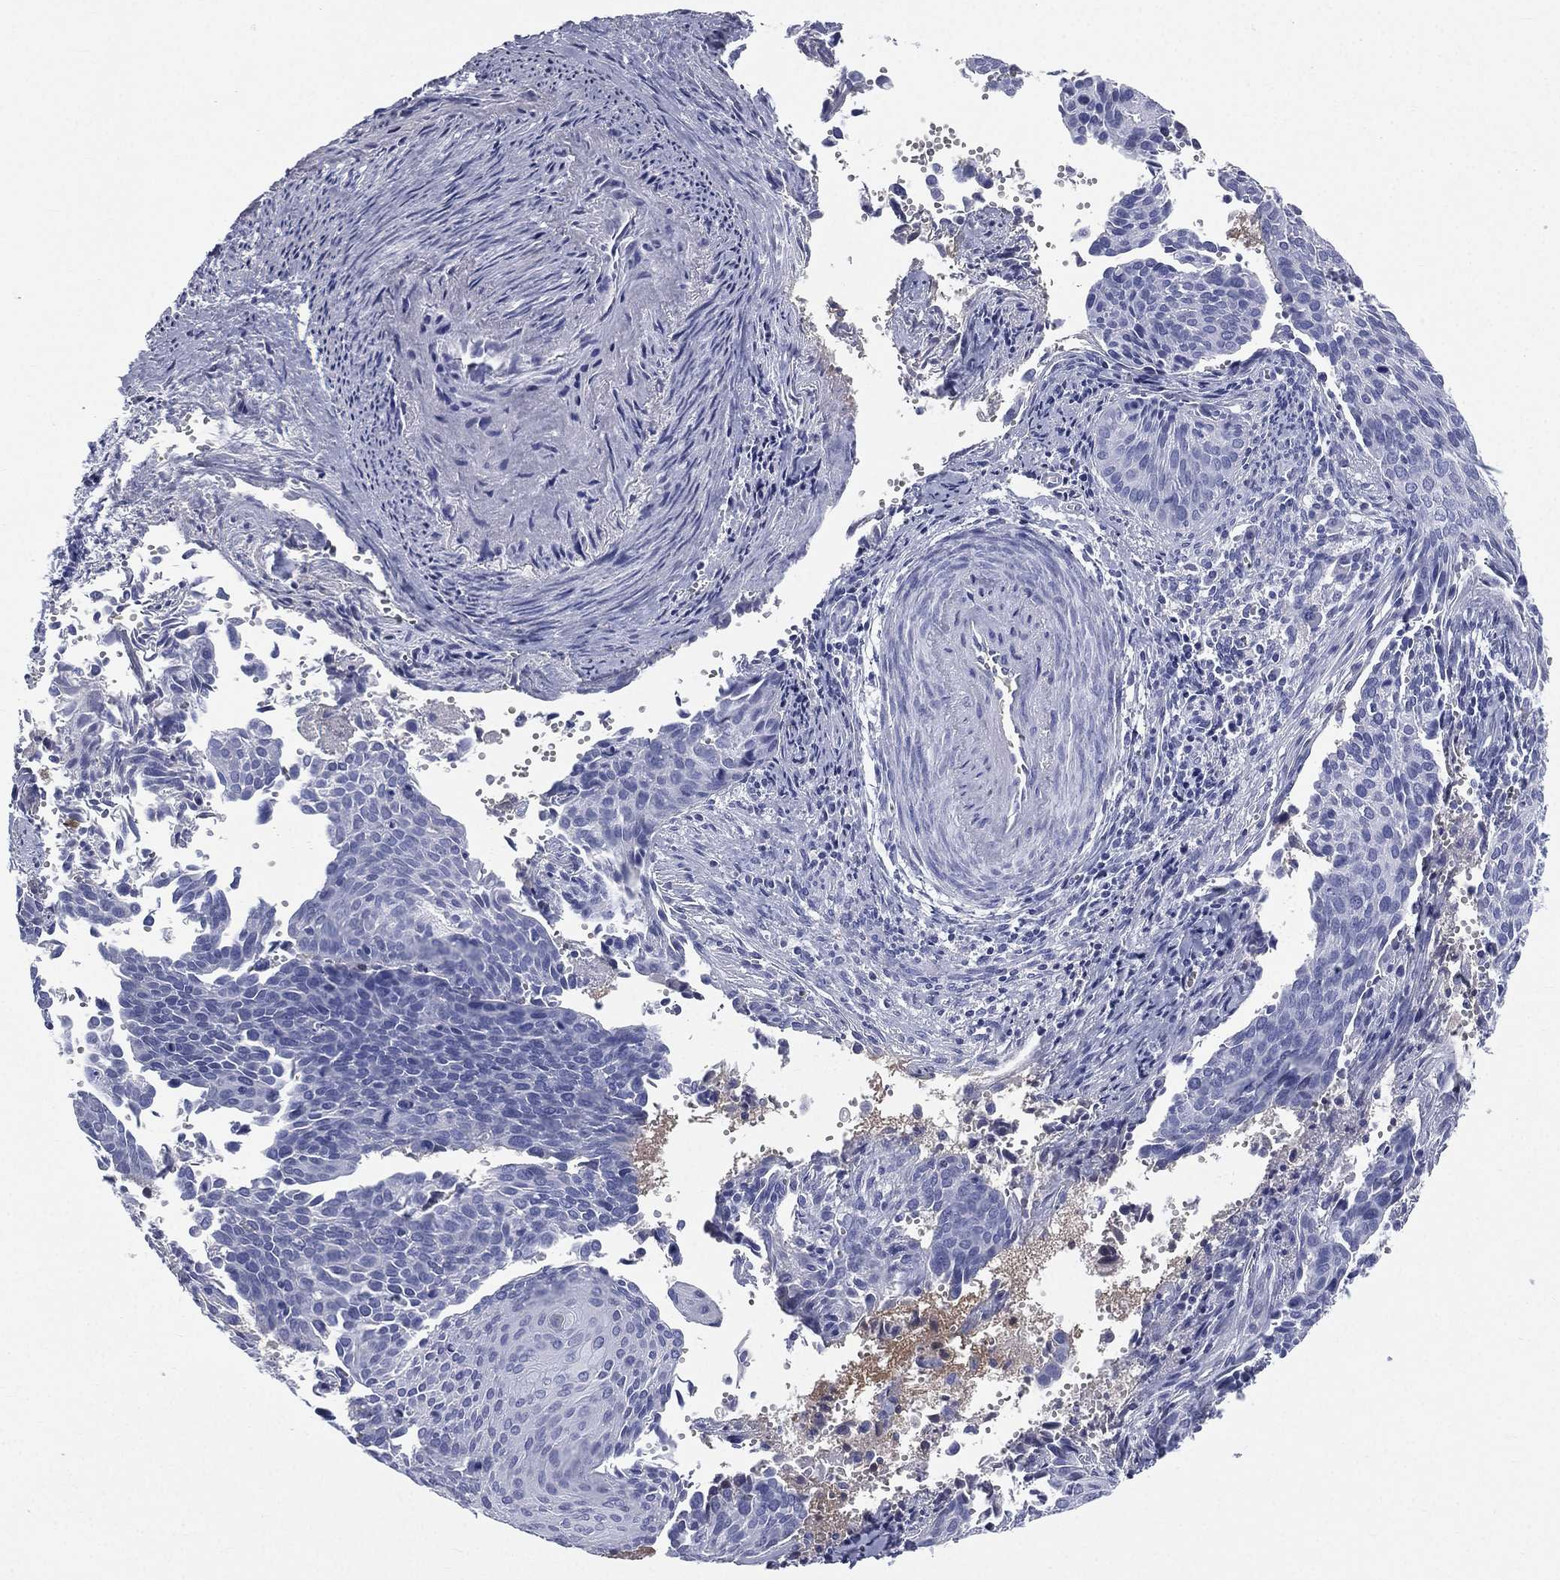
{"staining": {"intensity": "negative", "quantity": "none", "location": "none"}, "tissue": "cervical cancer", "cell_type": "Tumor cells", "image_type": "cancer", "snomed": [{"axis": "morphology", "description": "Squamous cell carcinoma, NOS"}, {"axis": "topography", "description": "Cervix"}], "caption": "The image displays no significant positivity in tumor cells of cervical squamous cell carcinoma.", "gene": "HP", "patient": {"sex": "female", "age": 29}}